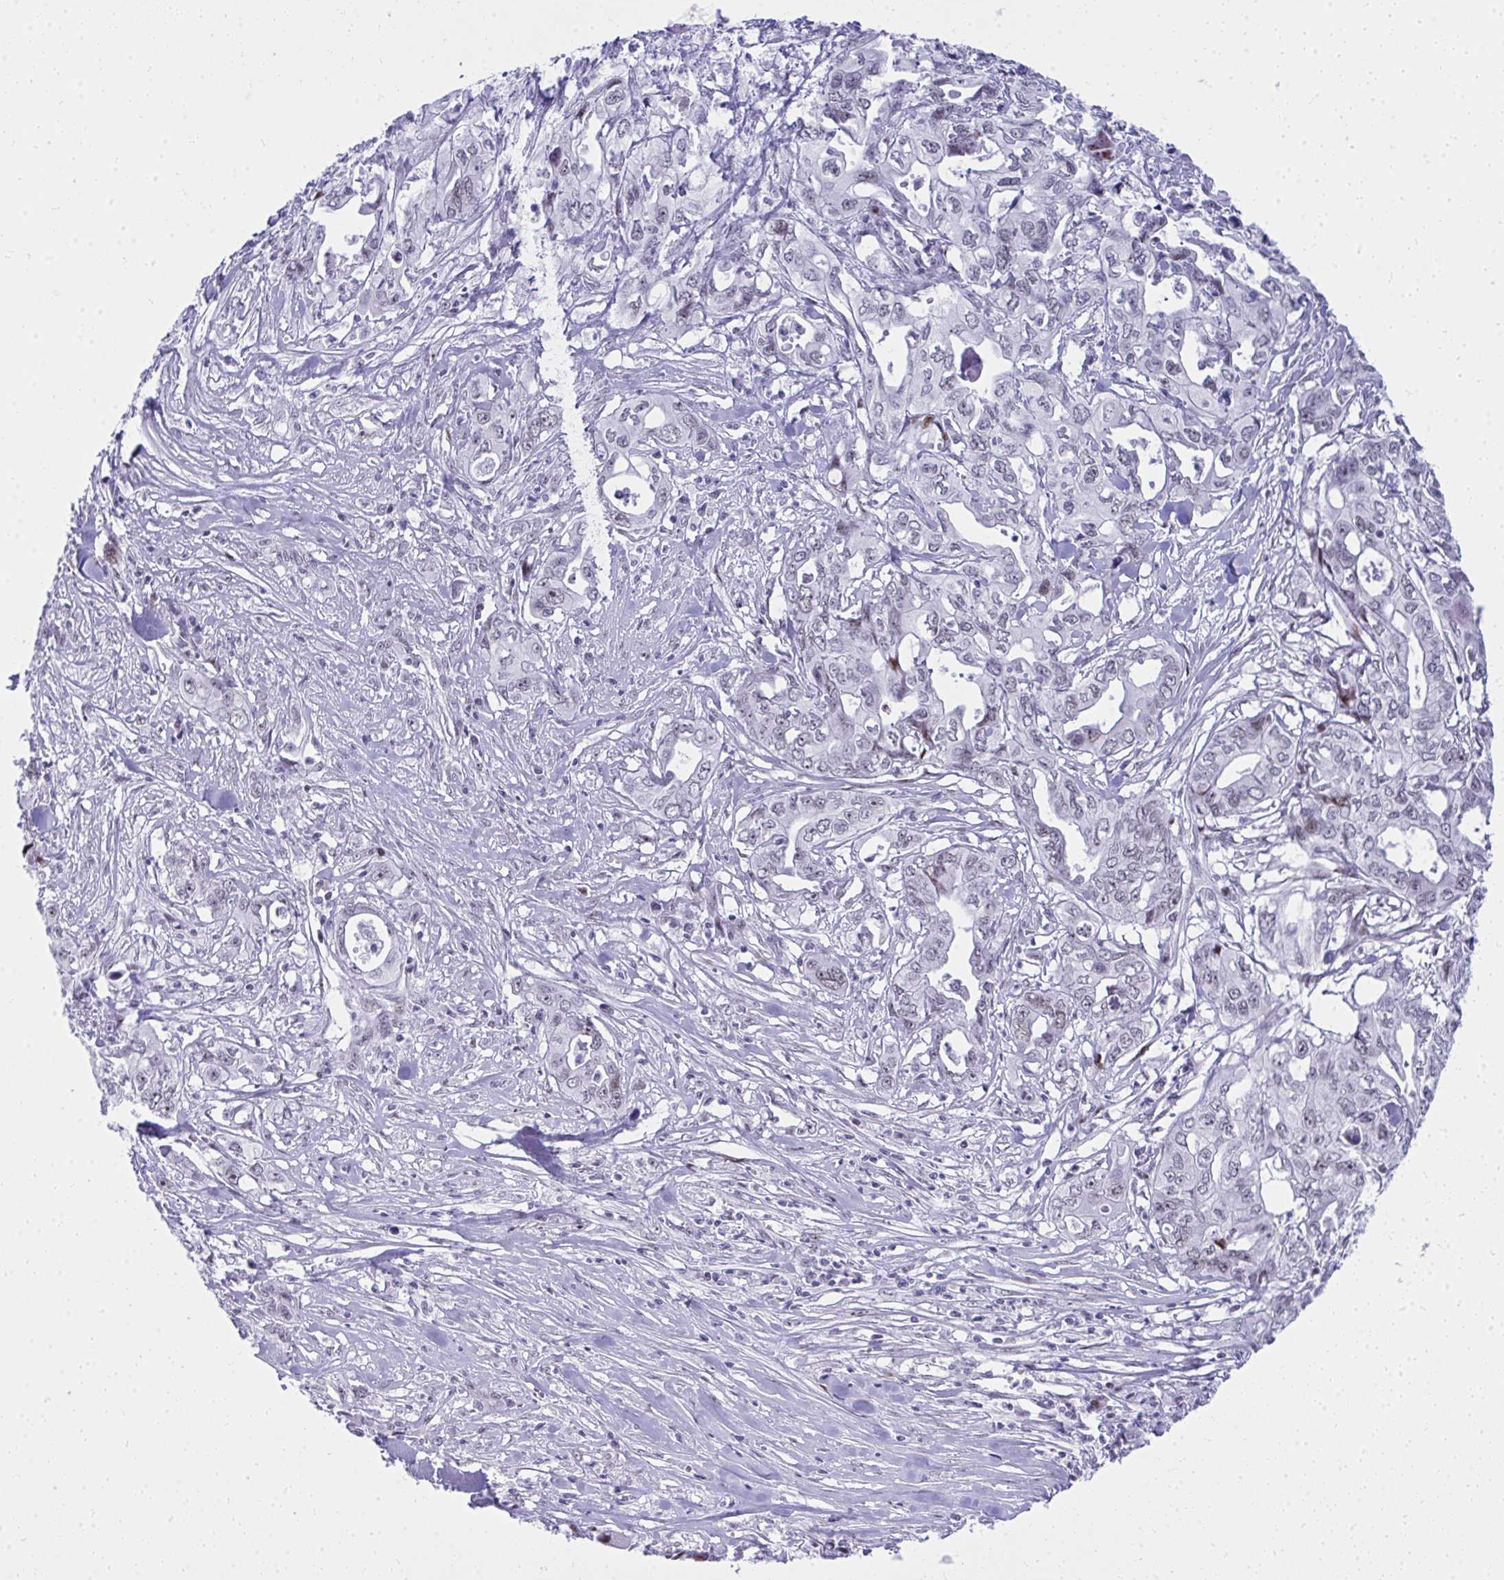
{"staining": {"intensity": "weak", "quantity": "25%-75%", "location": "nuclear"}, "tissue": "pancreatic cancer", "cell_type": "Tumor cells", "image_type": "cancer", "snomed": [{"axis": "morphology", "description": "Adenocarcinoma, NOS"}, {"axis": "topography", "description": "Pancreas"}], "caption": "Human pancreatic cancer stained for a protein (brown) exhibits weak nuclear positive expression in approximately 25%-75% of tumor cells.", "gene": "GLDN", "patient": {"sex": "male", "age": 68}}